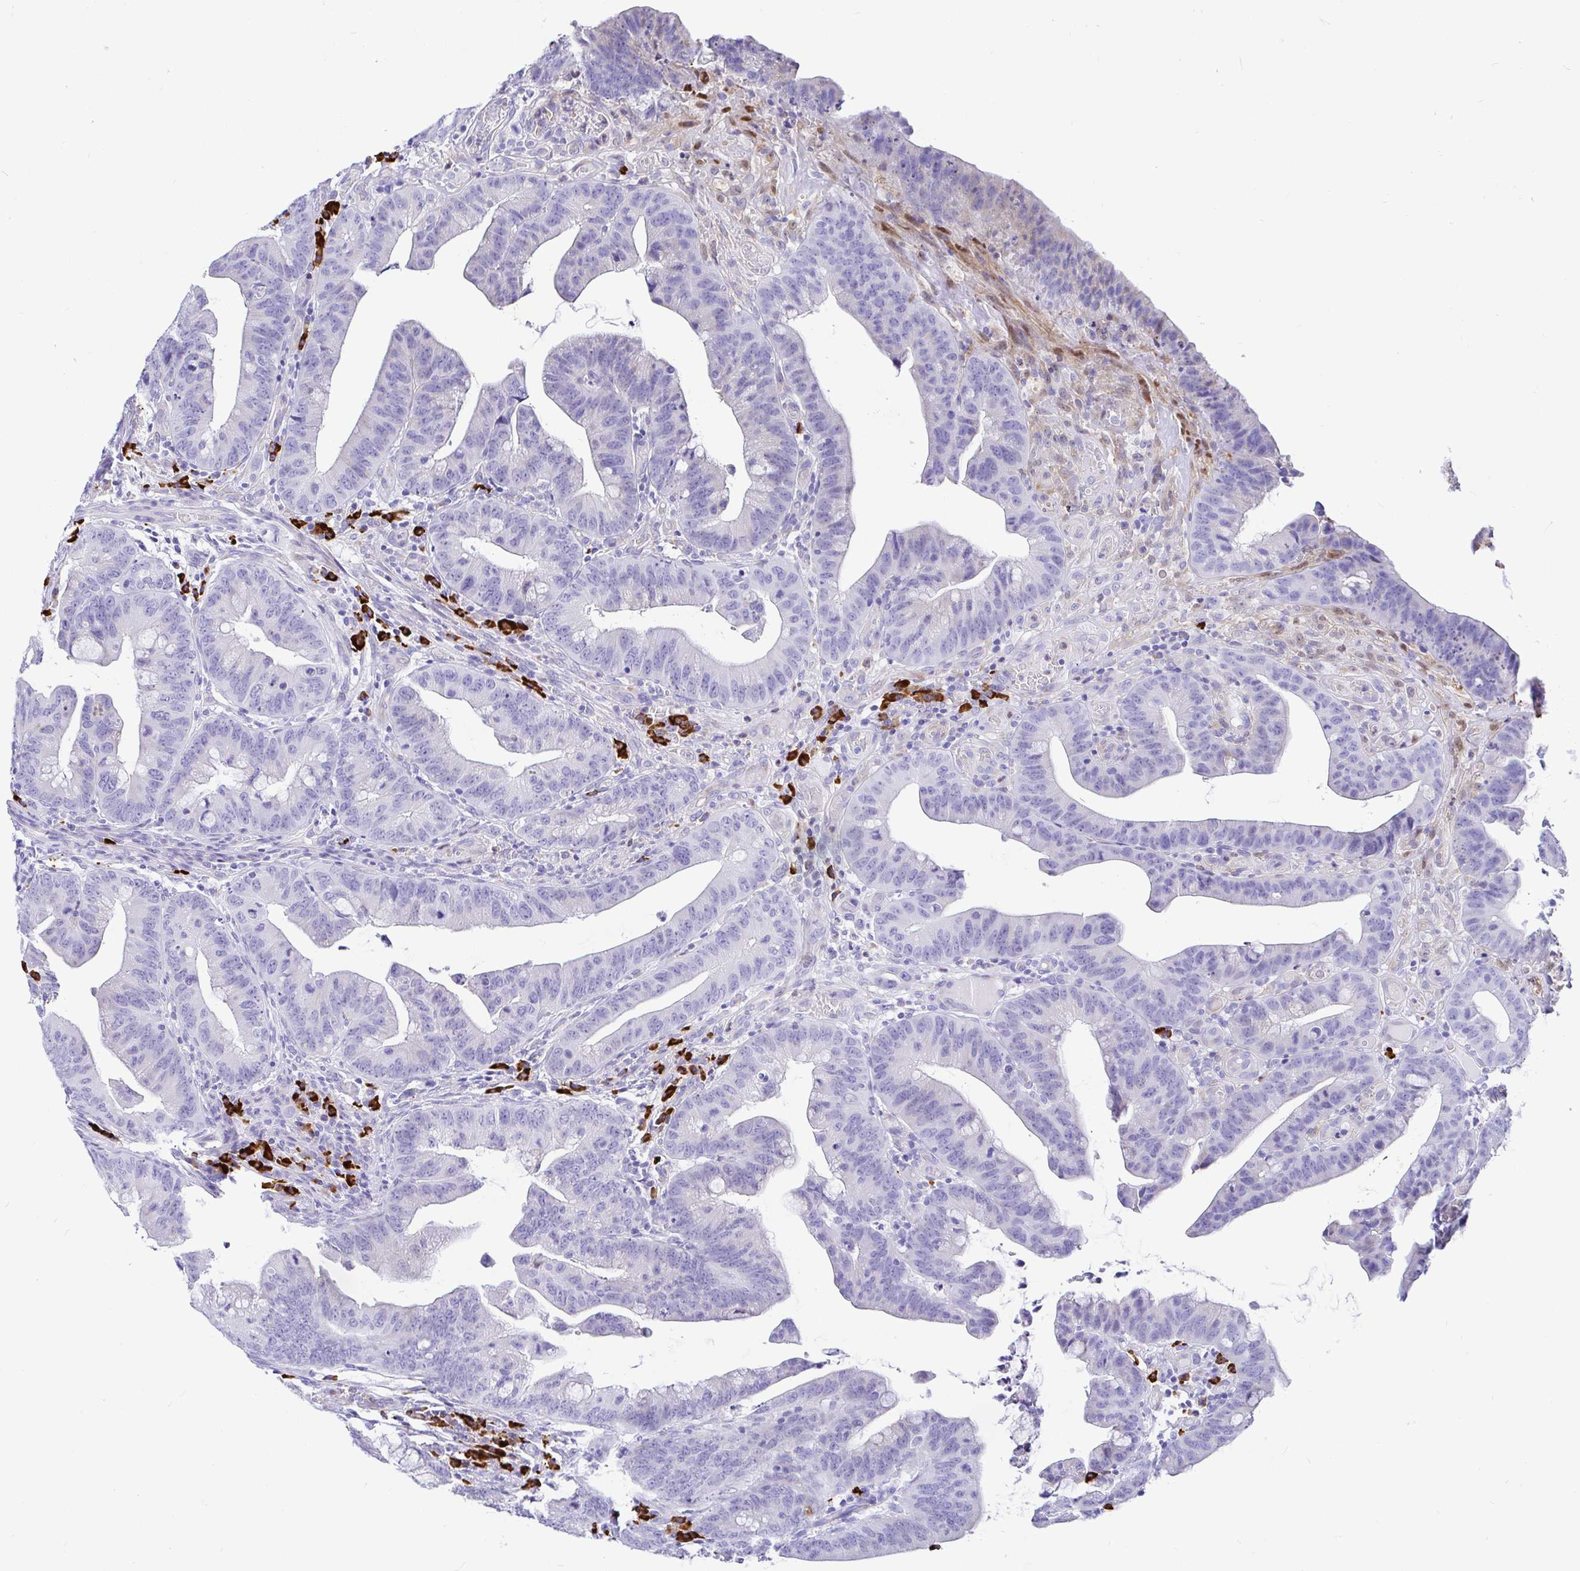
{"staining": {"intensity": "negative", "quantity": "none", "location": "none"}, "tissue": "colorectal cancer", "cell_type": "Tumor cells", "image_type": "cancer", "snomed": [{"axis": "morphology", "description": "Adenocarcinoma, NOS"}, {"axis": "topography", "description": "Colon"}], "caption": "Immunohistochemistry (IHC) histopathology image of human colorectal adenocarcinoma stained for a protein (brown), which reveals no staining in tumor cells.", "gene": "CCDC62", "patient": {"sex": "male", "age": 62}}